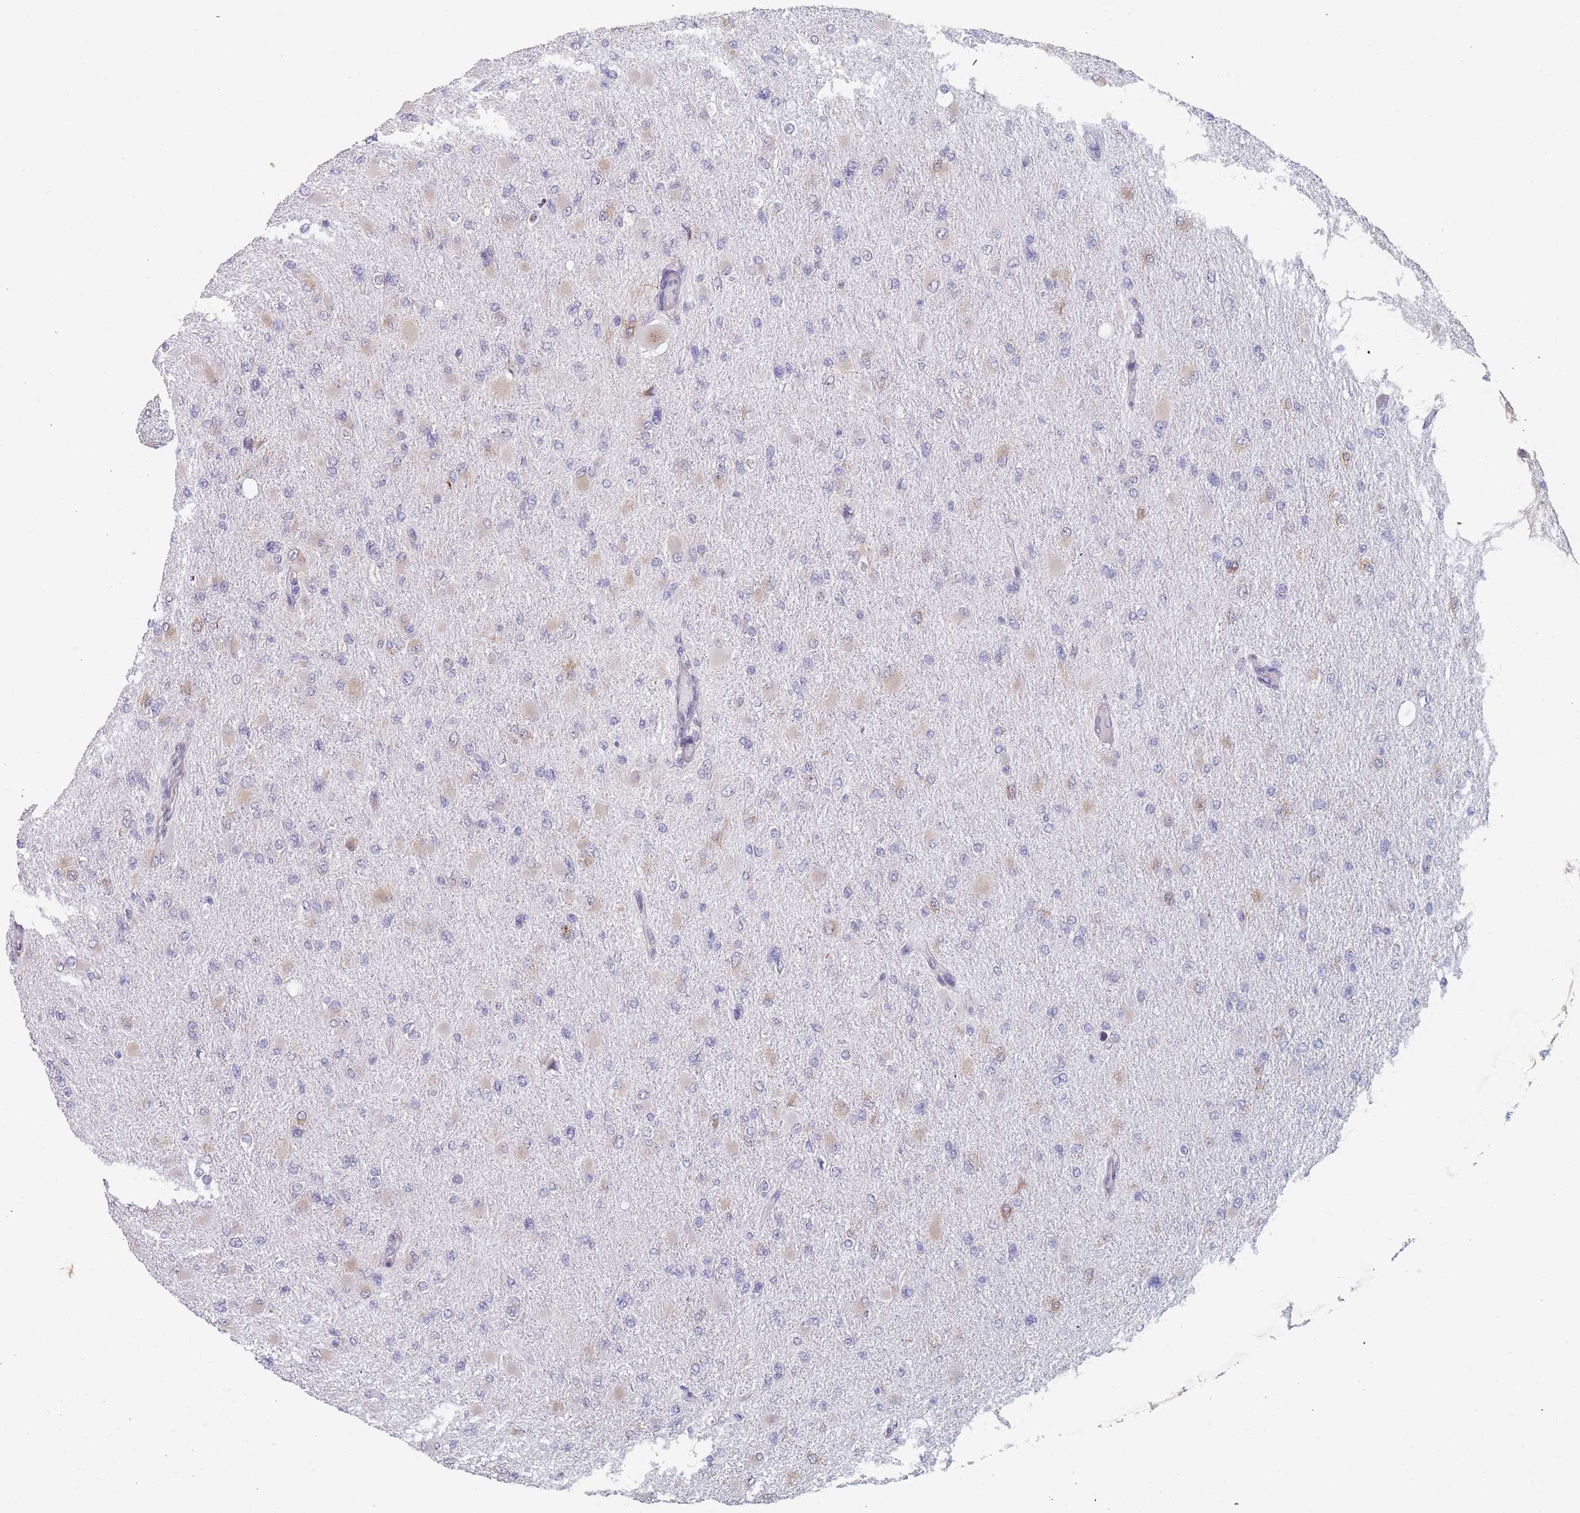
{"staining": {"intensity": "negative", "quantity": "none", "location": "none"}, "tissue": "glioma", "cell_type": "Tumor cells", "image_type": "cancer", "snomed": [{"axis": "morphology", "description": "Glioma, malignant, High grade"}, {"axis": "topography", "description": "Cerebral cortex"}], "caption": "DAB immunohistochemical staining of glioma shows no significant staining in tumor cells. (DAB IHC visualized using brightfield microscopy, high magnification).", "gene": "TMED10", "patient": {"sex": "female", "age": 36}}